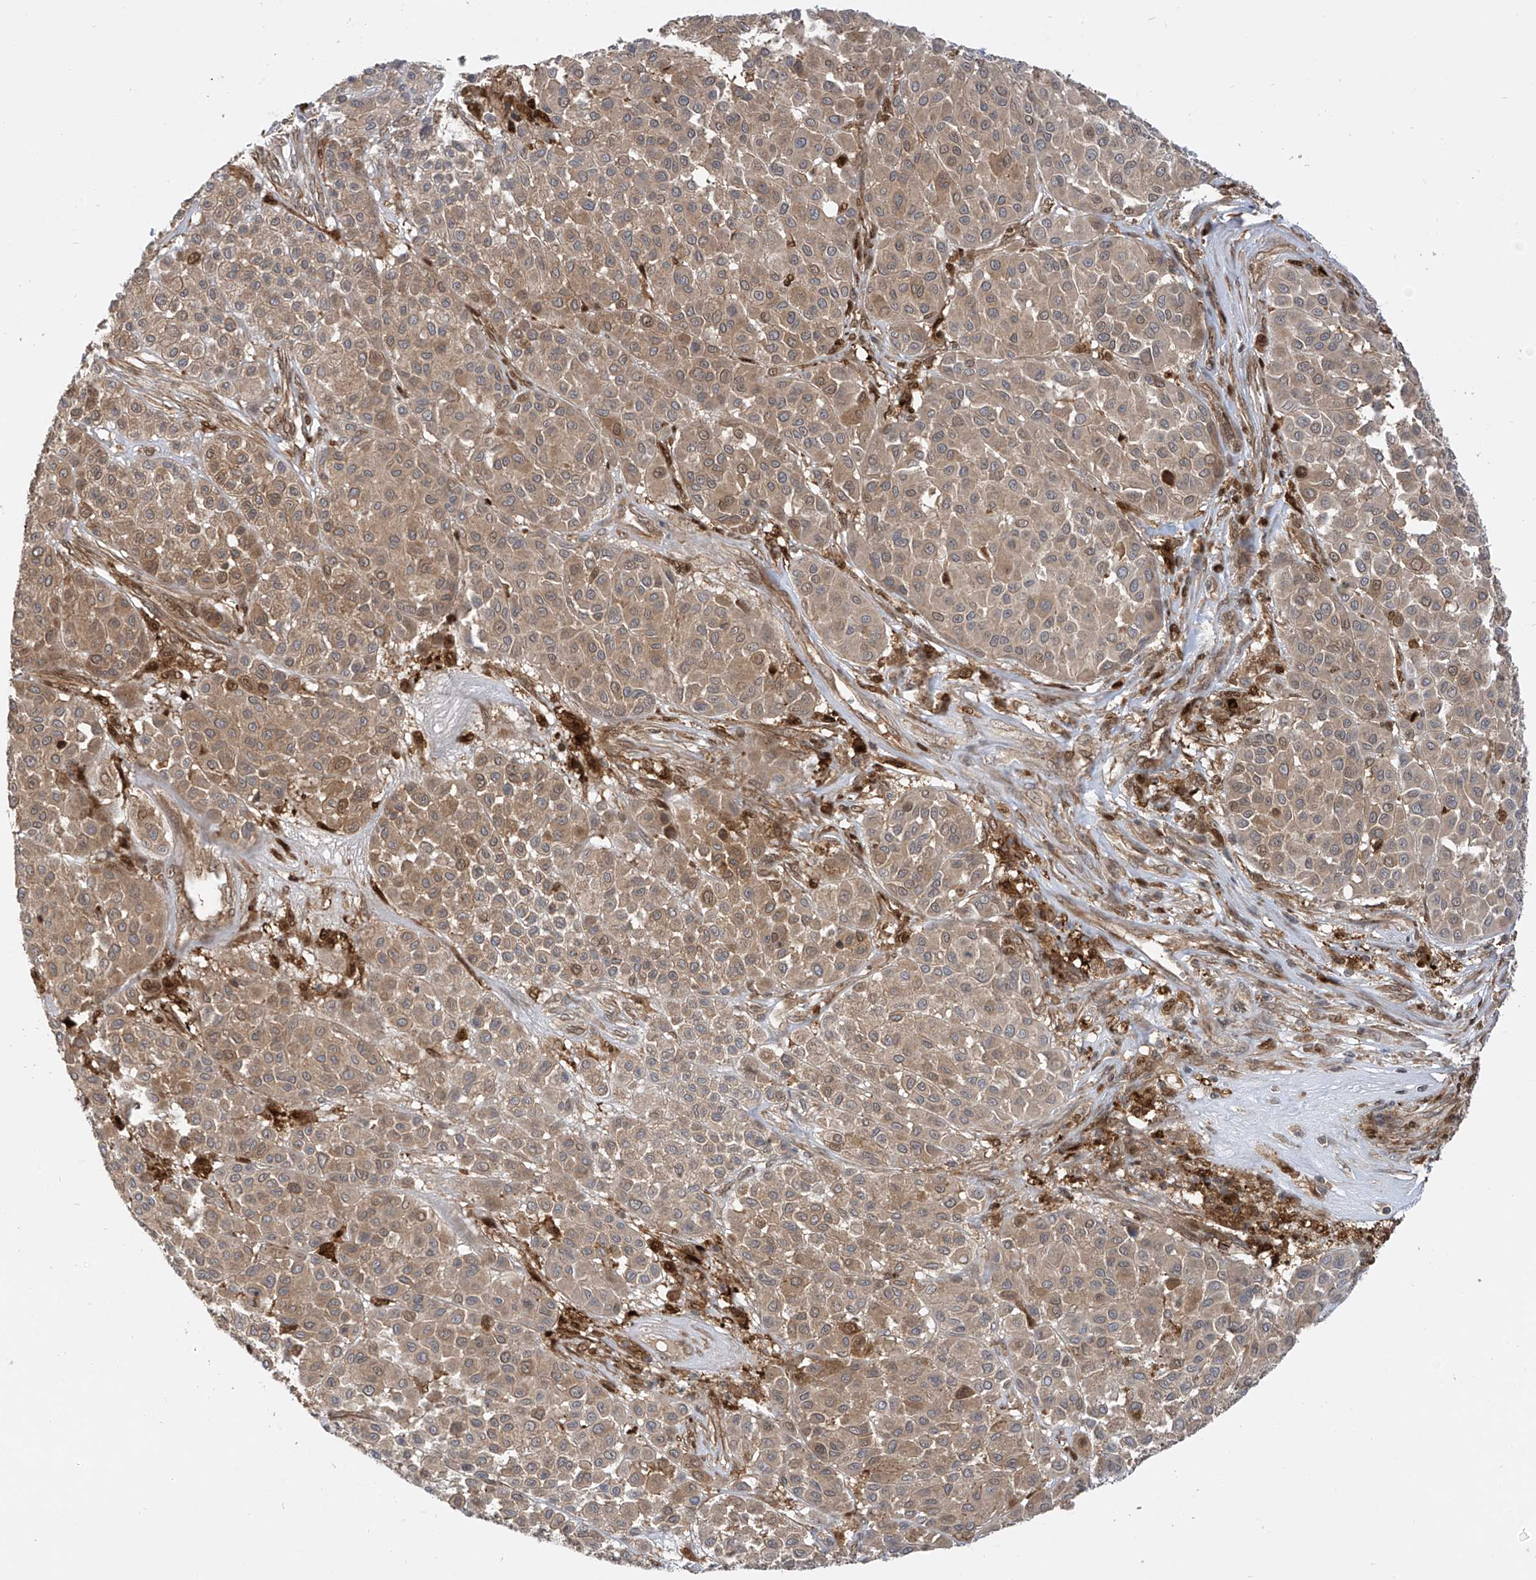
{"staining": {"intensity": "moderate", "quantity": ">75%", "location": "cytoplasmic/membranous"}, "tissue": "melanoma", "cell_type": "Tumor cells", "image_type": "cancer", "snomed": [{"axis": "morphology", "description": "Malignant melanoma, Metastatic site"}, {"axis": "topography", "description": "Soft tissue"}], "caption": "About >75% of tumor cells in malignant melanoma (metastatic site) display moderate cytoplasmic/membranous protein staining as visualized by brown immunohistochemical staining.", "gene": "ATAD2B", "patient": {"sex": "male", "age": 41}}